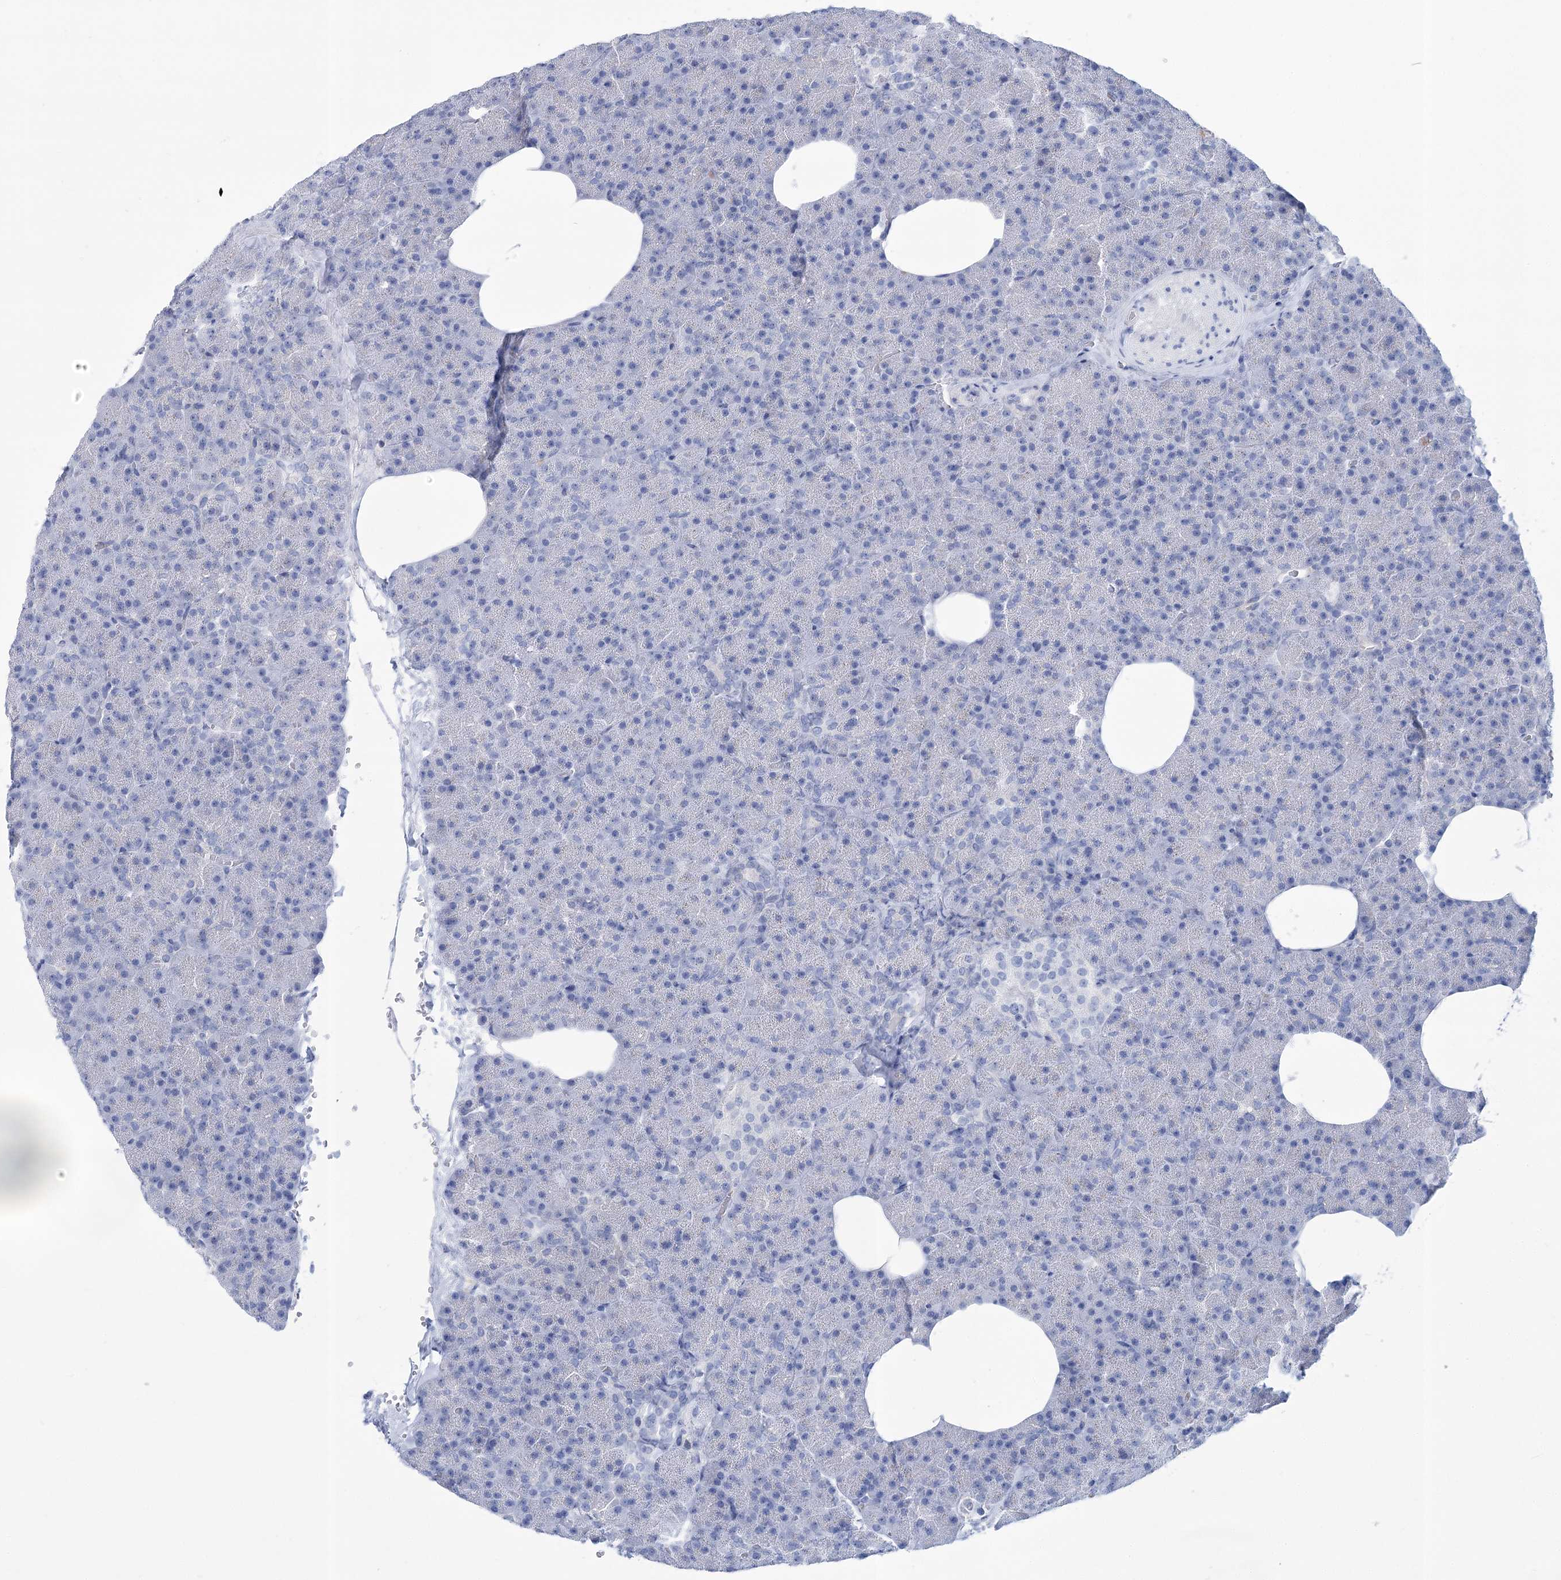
{"staining": {"intensity": "negative", "quantity": "none", "location": "none"}, "tissue": "pancreas", "cell_type": "Exocrine glandular cells", "image_type": "normal", "snomed": [{"axis": "morphology", "description": "Normal tissue, NOS"}, {"axis": "morphology", "description": "Carcinoid, malignant, NOS"}, {"axis": "topography", "description": "Pancreas"}], "caption": "This micrograph is of unremarkable pancreas stained with immunohistochemistry to label a protein in brown with the nuclei are counter-stained blue. There is no staining in exocrine glandular cells.", "gene": "PCDHA1", "patient": {"sex": "female", "age": 35}}